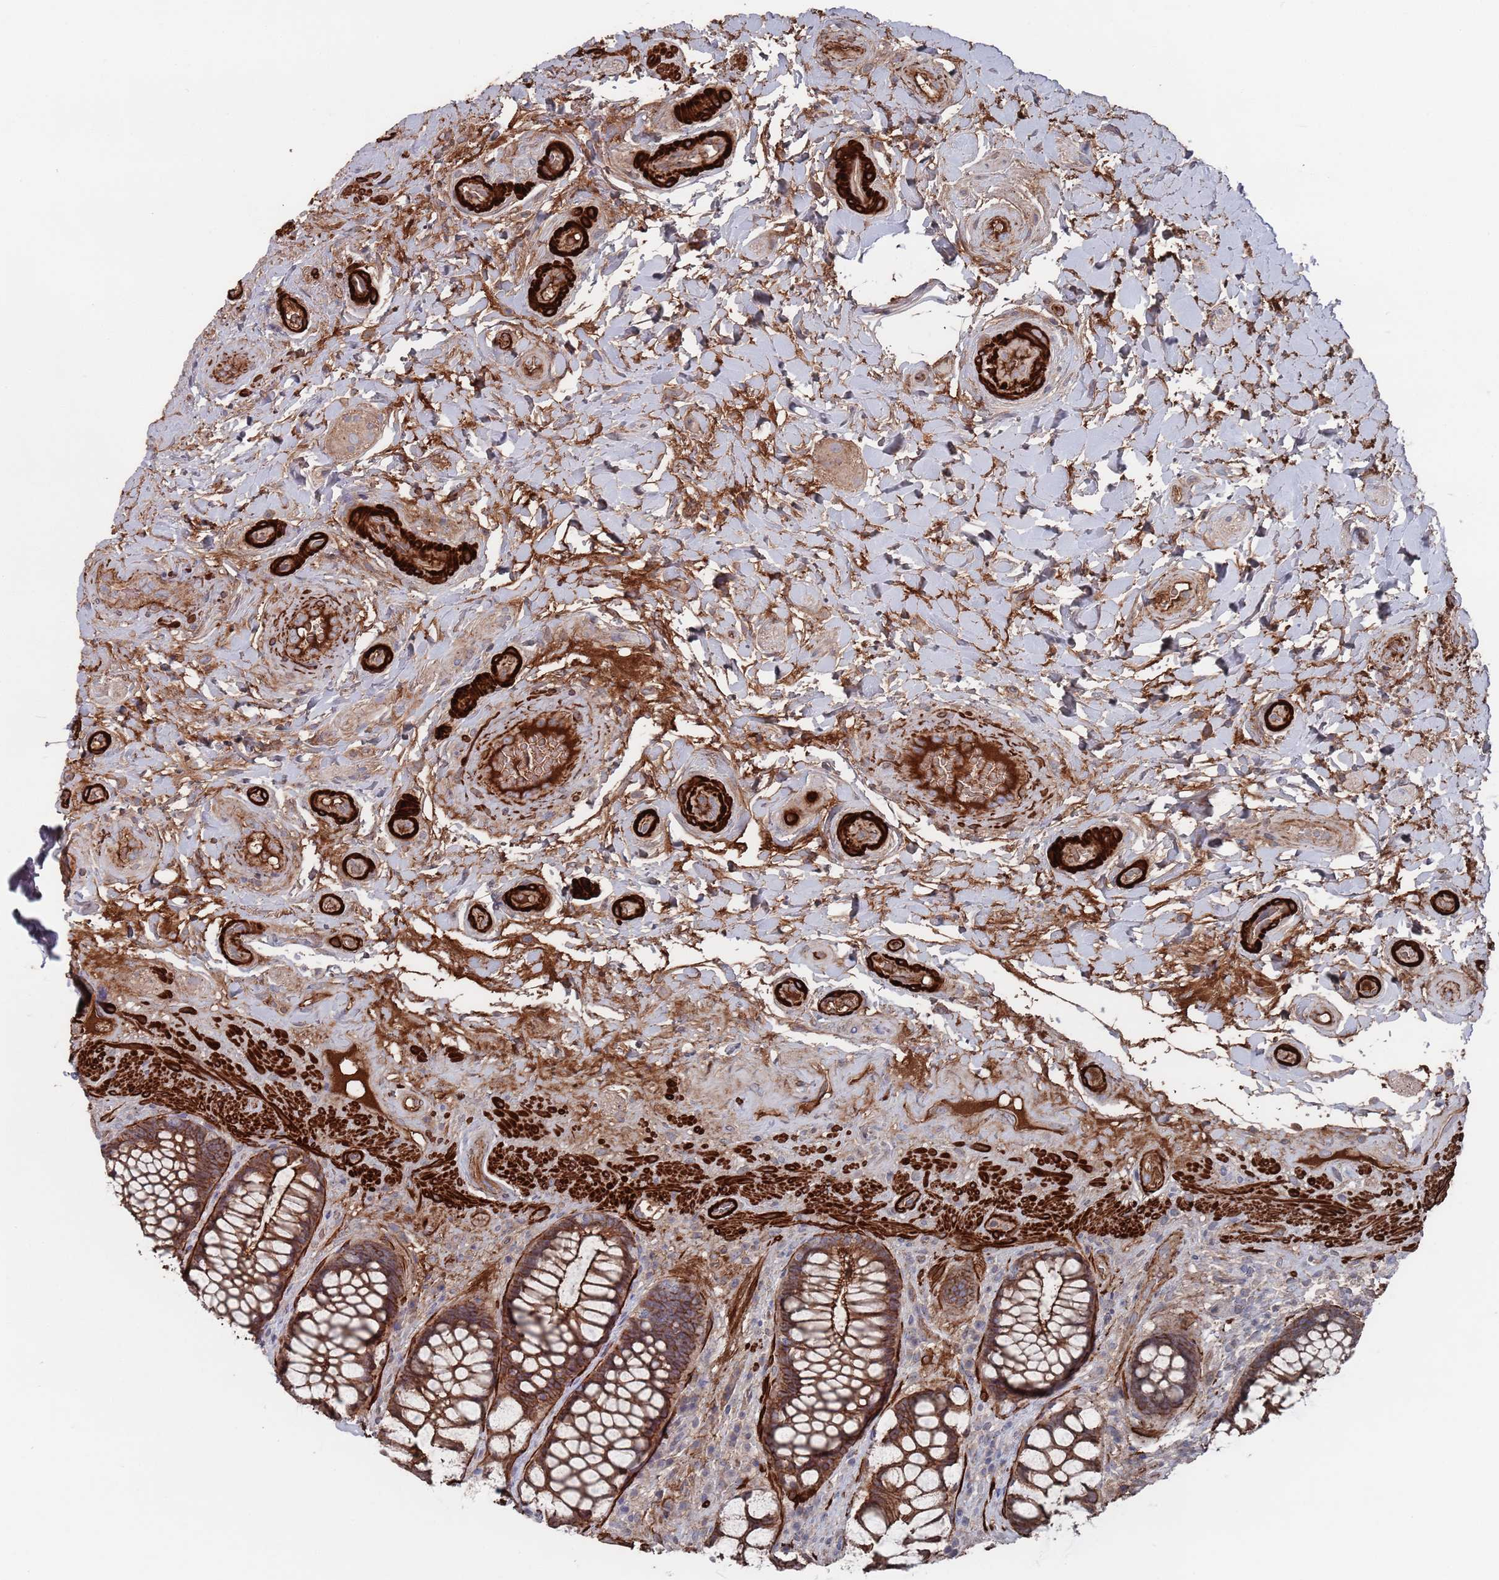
{"staining": {"intensity": "strong", "quantity": ">75%", "location": "cytoplasmic/membranous"}, "tissue": "rectum", "cell_type": "Glandular cells", "image_type": "normal", "snomed": [{"axis": "morphology", "description": "Normal tissue, NOS"}, {"axis": "topography", "description": "Rectum"}], "caption": "Strong cytoplasmic/membranous expression is identified in approximately >75% of glandular cells in normal rectum. Nuclei are stained in blue.", "gene": "PLEKHA4", "patient": {"sex": "female", "age": 58}}